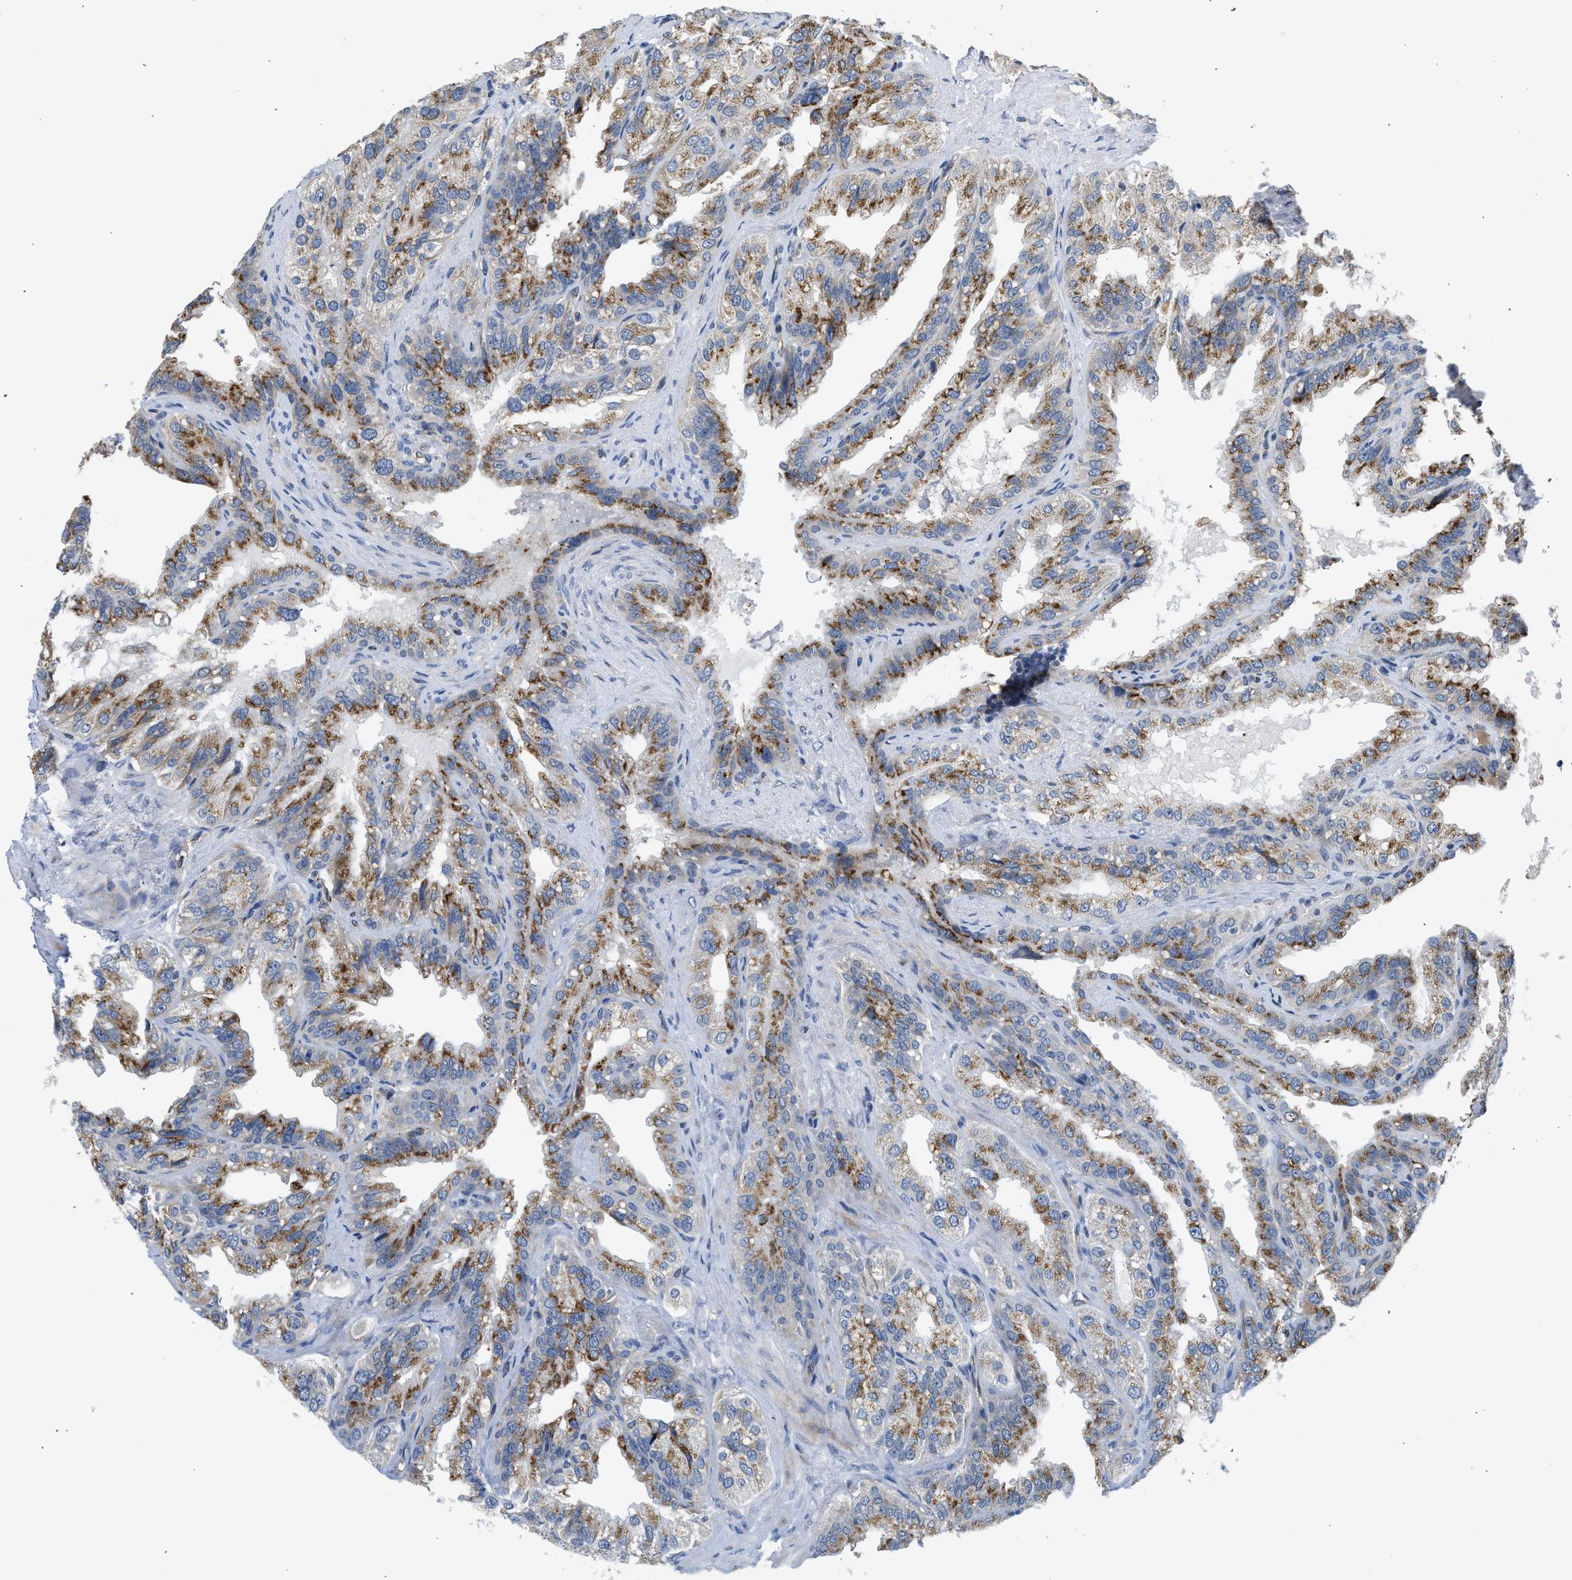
{"staining": {"intensity": "moderate", "quantity": ">75%", "location": "cytoplasmic/membranous"}, "tissue": "seminal vesicle", "cell_type": "Glandular cells", "image_type": "normal", "snomed": [{"axis": "morphology", "description": "Normal tissue, NOS"}, {"axis": "topography", "description": "Seminal veicle"}], "caption": "Glandular cells reveal moderate cytoplasmic/membranous positivity in approximately >75% of cells in unremarkable seminal vesicle.", "gene": "PIM1", "patient": {"sex": "male", "age": 68}}